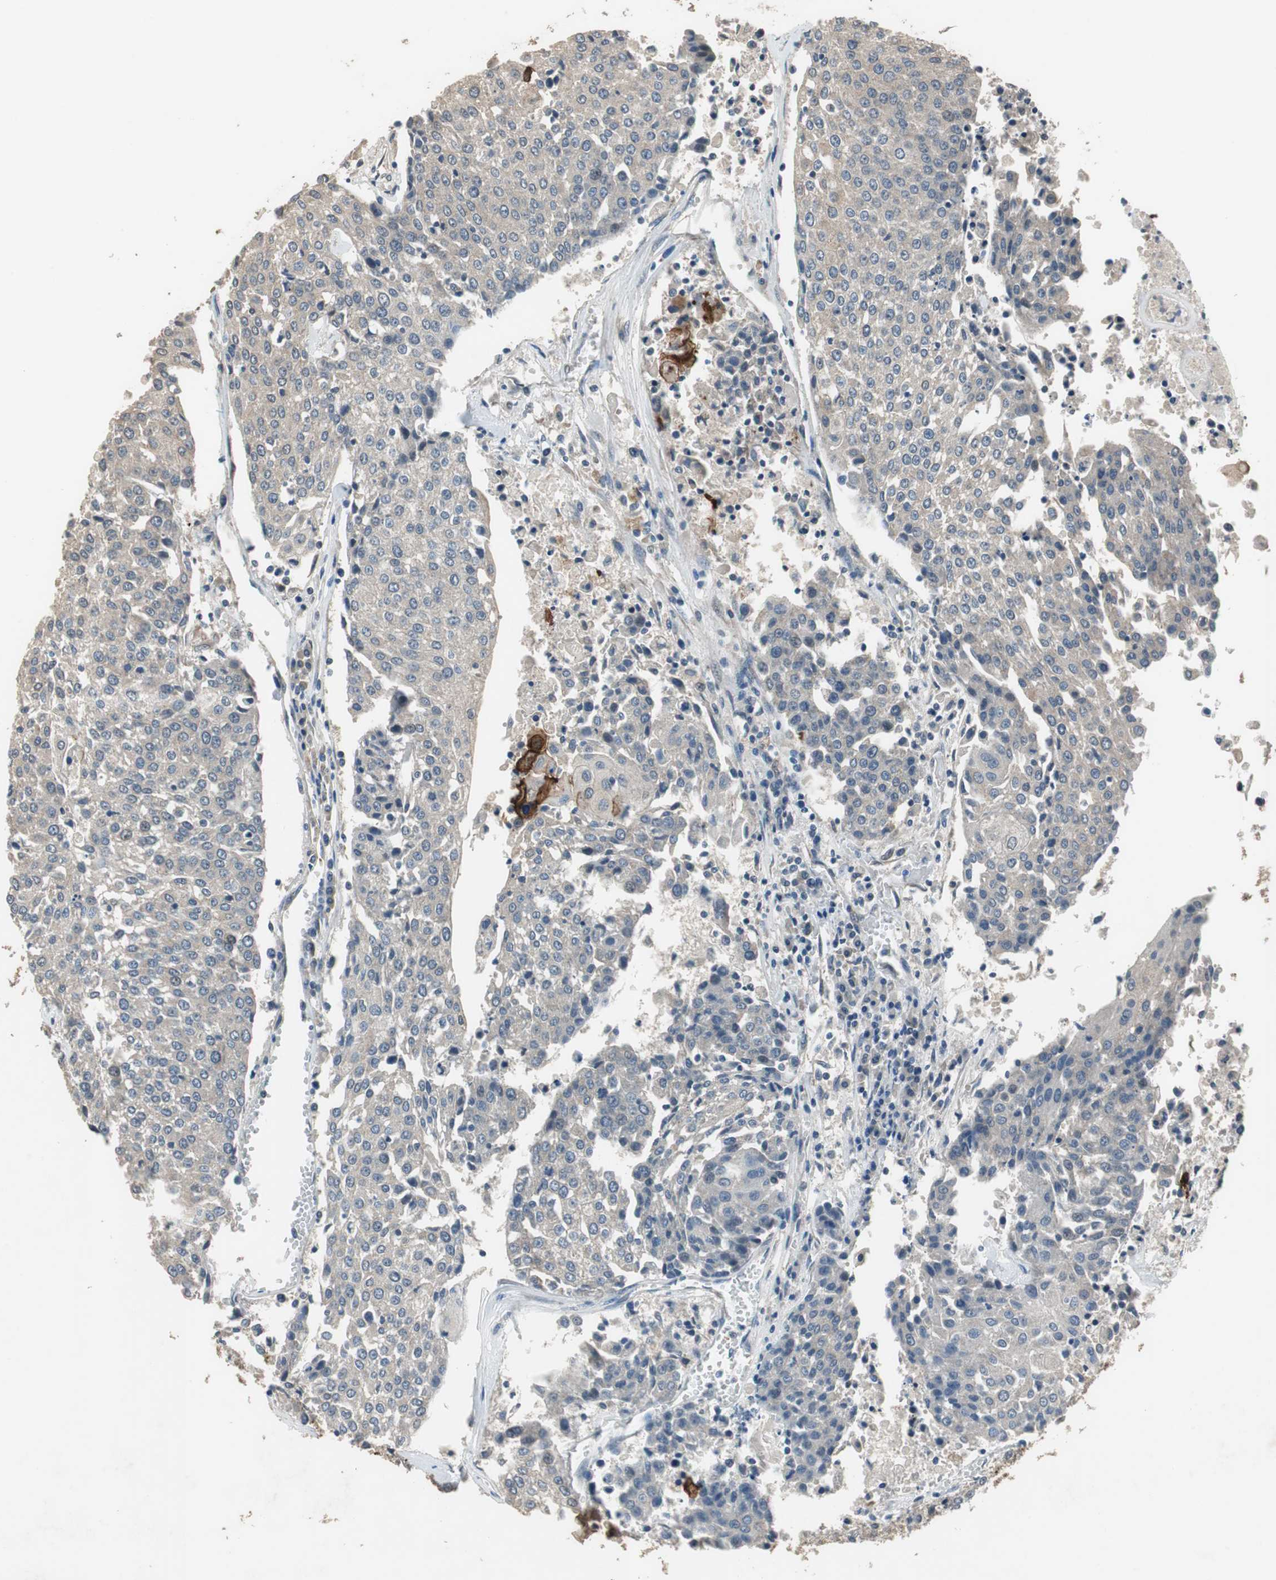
{"staining": {"intensity": "negative", "quantity": "none", "location": "none"}, "tissue": "urothelial cancer", "cell_type": "Tumor cells", "image_type": "cancer", "snomed": [{"axis": "morphology", "description": "Urothelial carcinoma, High grade"}, {"axis": "topography", "description": "Urinary bladder"}], "caption": "Tumor cells are negative for brown protein staining in urothelial cancer.", "gene": "PI4KB", "patient": {"sex": "female", "age": 85}}